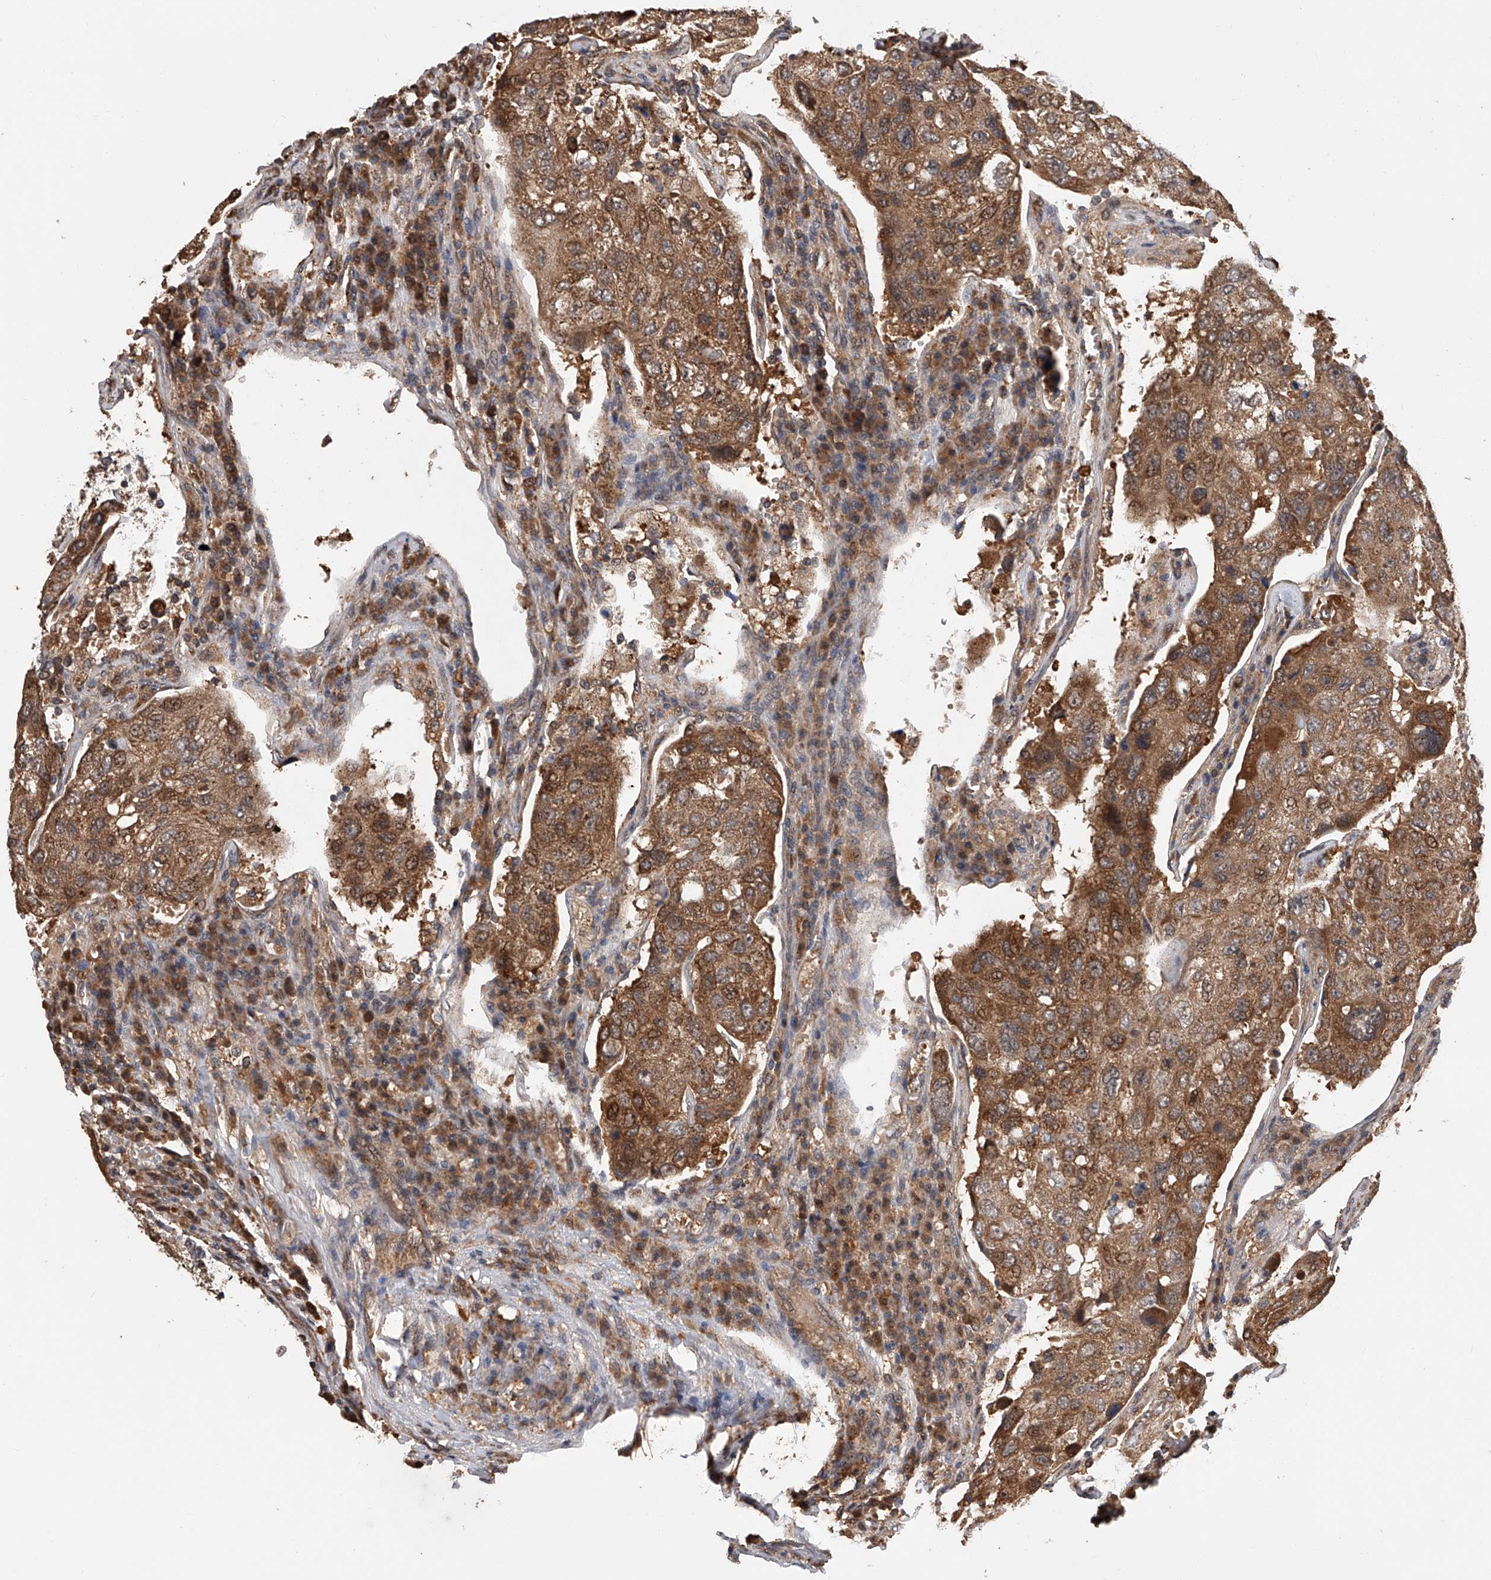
{"staining": {"intensity": "moderate", "quantity": ">75%", "location": "cytoplasmic/membranous"}, "tissue": "urothelial cancer", "cell_type": "Tumor cells", "image_type": "cancer", "snomed": [{"axis": "morphology", "description": "Urothelial carcinoma, High grade"}, {"axis": "topography", "description": "Lymph node"}, {"axis": "topography", "description": "Urinary bladder"}], "caption": "A photomicrograph of urothelial carcinoma (high-grade) stained for a protein reveals moderate cytoplasmic/membranous brown staining in tumor cells.", "gene": "GMDS", "patient": {"sex": "male", "age": 51}}